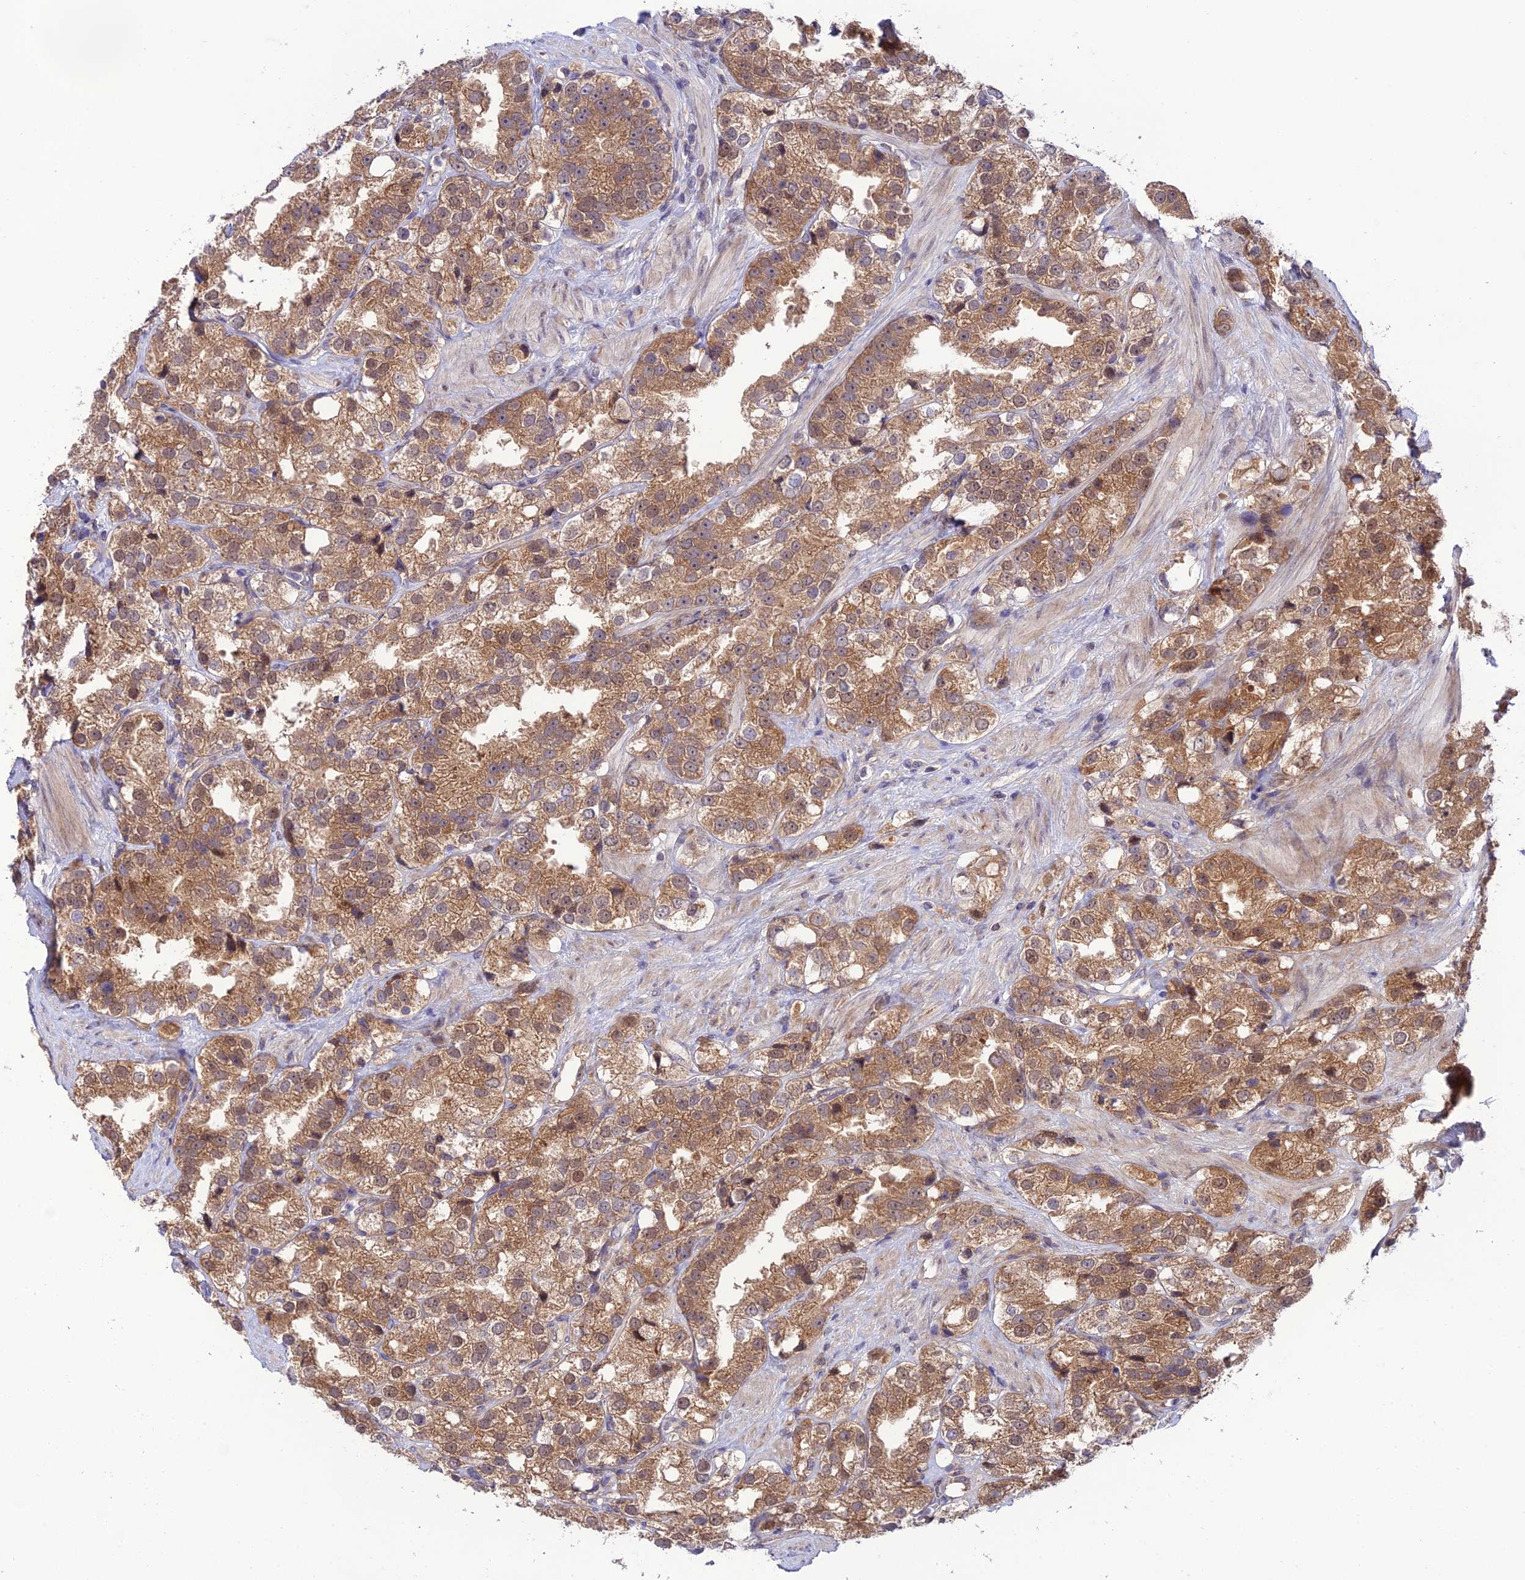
{"staining": {"intensity": "moderate", "quantity": ">75%", "location": "cytoplasmic/membranous"}, "tissue": "prostate cancer", "cell_type": "Tumor cells", "image_type": "cancer", "snomed": [{"axis": "morphology", "description": "Adenocarcinoma, NOS"}, {"axis": "topography", "description": "Prostate"}], "caption": "This is a histology image of immunohistochemistry staining of adenocarcinoma (prostate), which shows moderate staining in the cytoplasmic/membranous of tumor cells.", "gene": "TRIM40", "patient": {"sex": "male", "age": 79}}